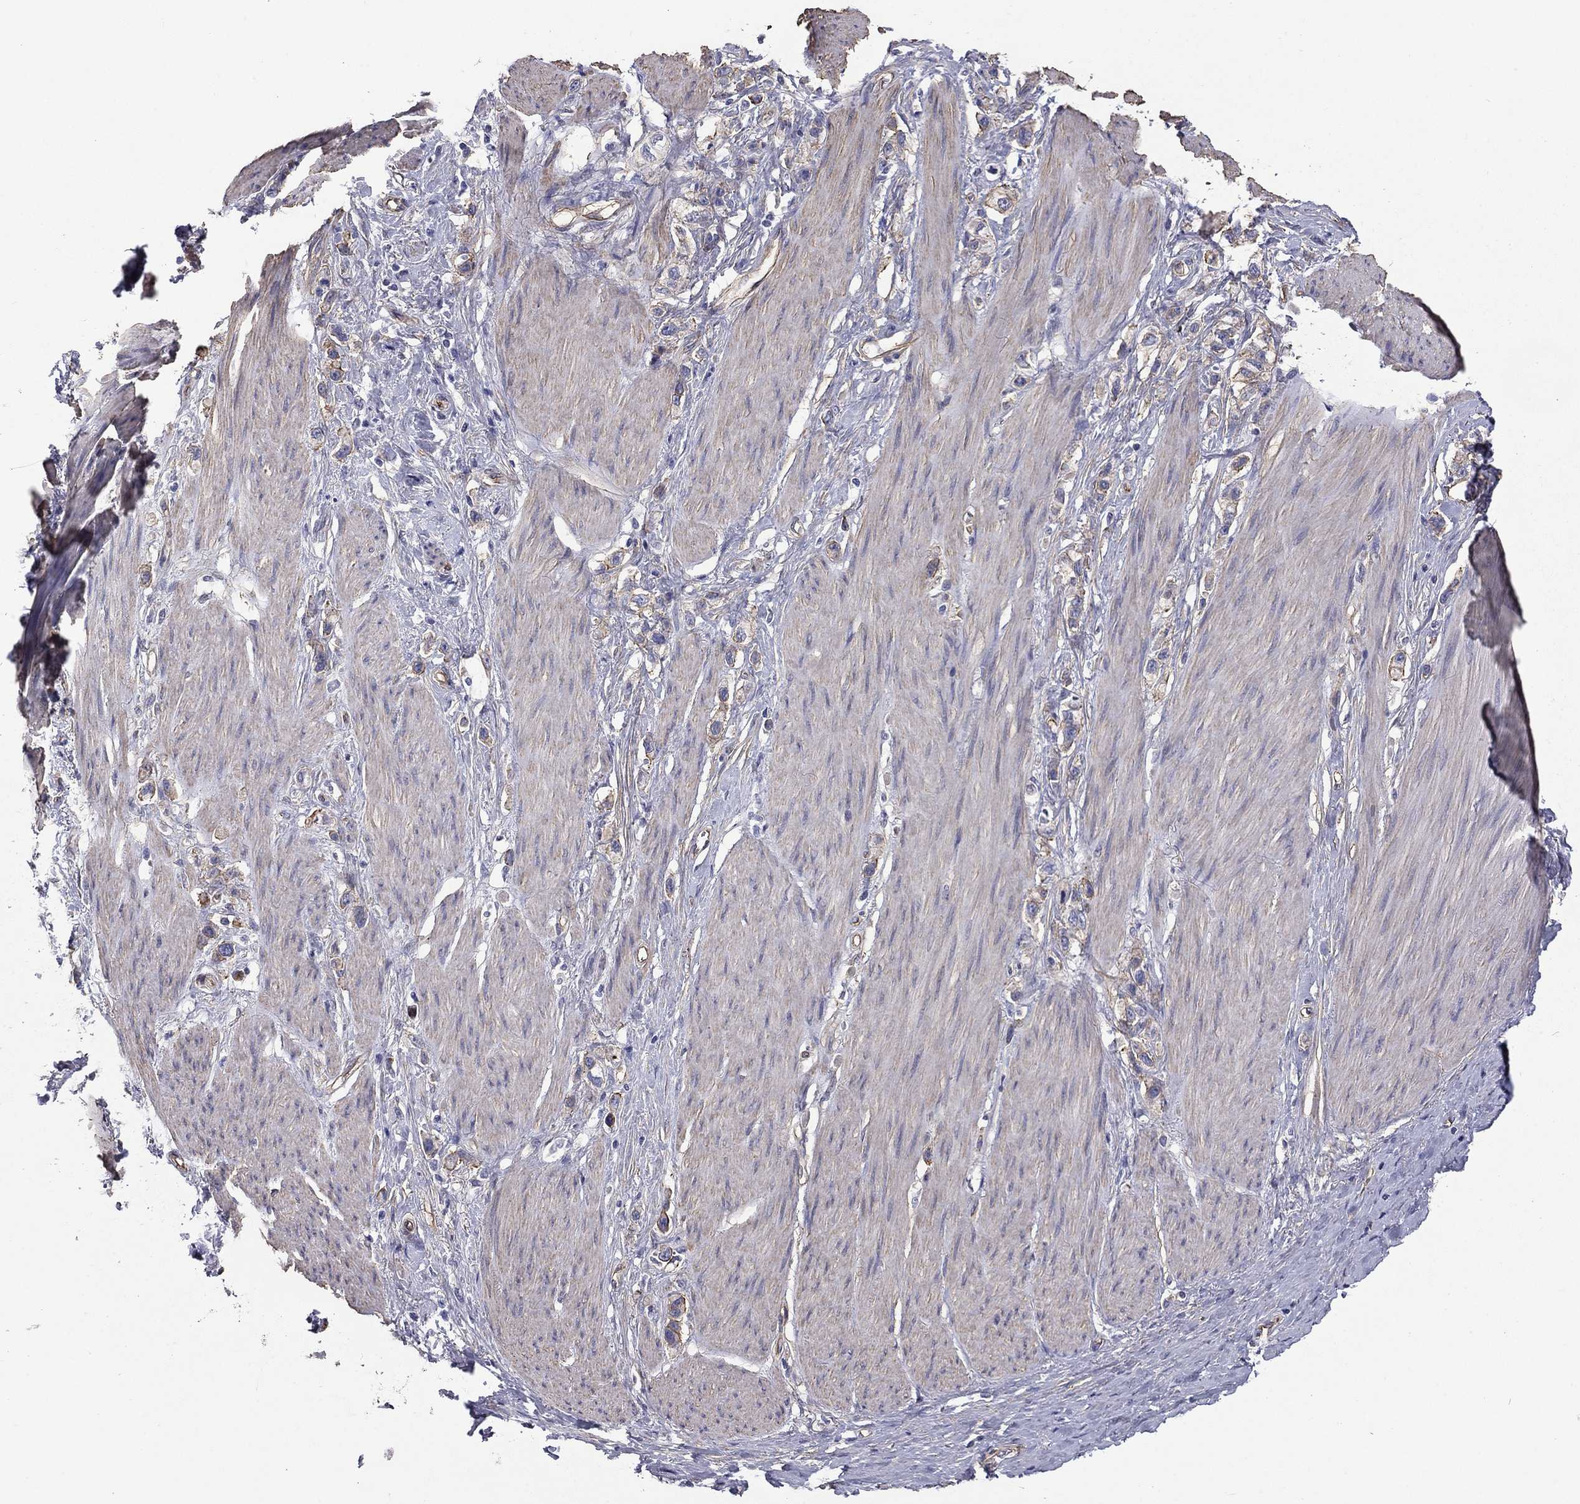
{"staining": {"intensity": "moderate", "quantity": "<25%", "location": "cytoplasmic/membranous"}, "tissue": "stomach cancer", "cell_type": "Tumor cells", "image_type": "cancer", "snomed": [{"axis": "morphology", "description": "Normal tissue, NOS"}, {"axis": "morphology", "description": "Adenocarcinoma, NOS"}, {"axis": "morphology", "description": "Adenocarcinoma, High grade"}, {"axis": "topography", "description": "Stomach, upper"}, {"axis": "topography", "description": "Stomach"}], "caption": "This is a histology image of immunohistochemistry staining of stomach cancer (adenocarcinoma (high-grade)), which shows moderate staining in the cytoplasmic/membranous of tumor cells.", "gene": "TCHH", "patient": {"sex": "female", "age": 65}}